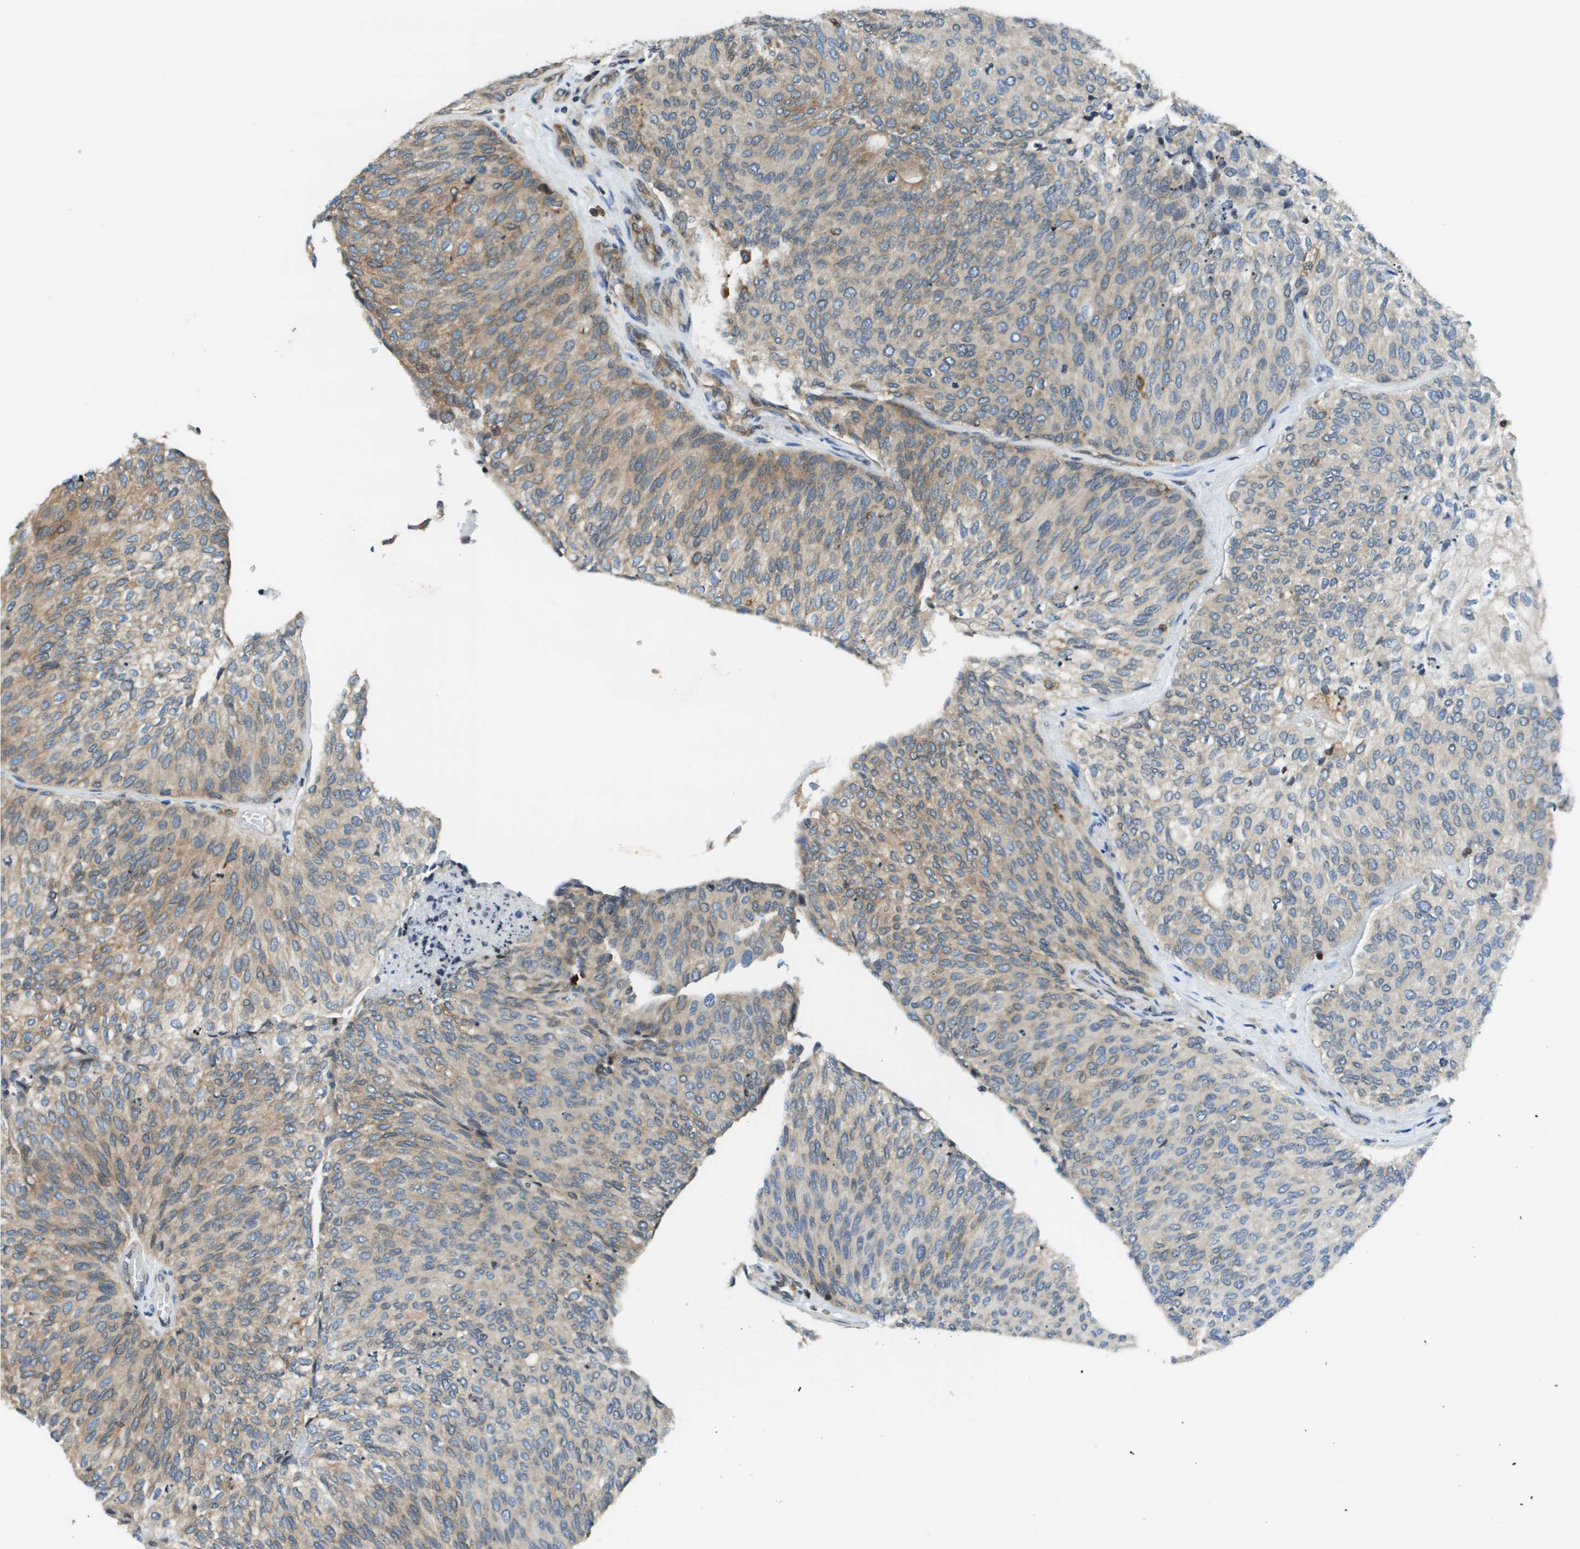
{"staining": {"intensity": "moderate", "quantity": "25%-75%", "location": "cytoplasmic/membranous"}, "tissue": "urothelial cancer", "cell_type": "Tumor cells", "image_type": "cancer", "snomed": [{"axis": "morphology", "description": "Urothelial carcinoma, Low grade"}, {"axis": "topography", "description": "Urinary bladder"}], "caption": "Brown immunohistochemical staining in urothelial carcinoma (low-grade) shows moderate cytoplasmic/membranous expression in approximately 25%-75% of tumor cells. (brown staining indicates protein expression, while blue staining denotes nuclei).", "gene": "ESYT1", "patient": {"sex": "female", "age": 79}}